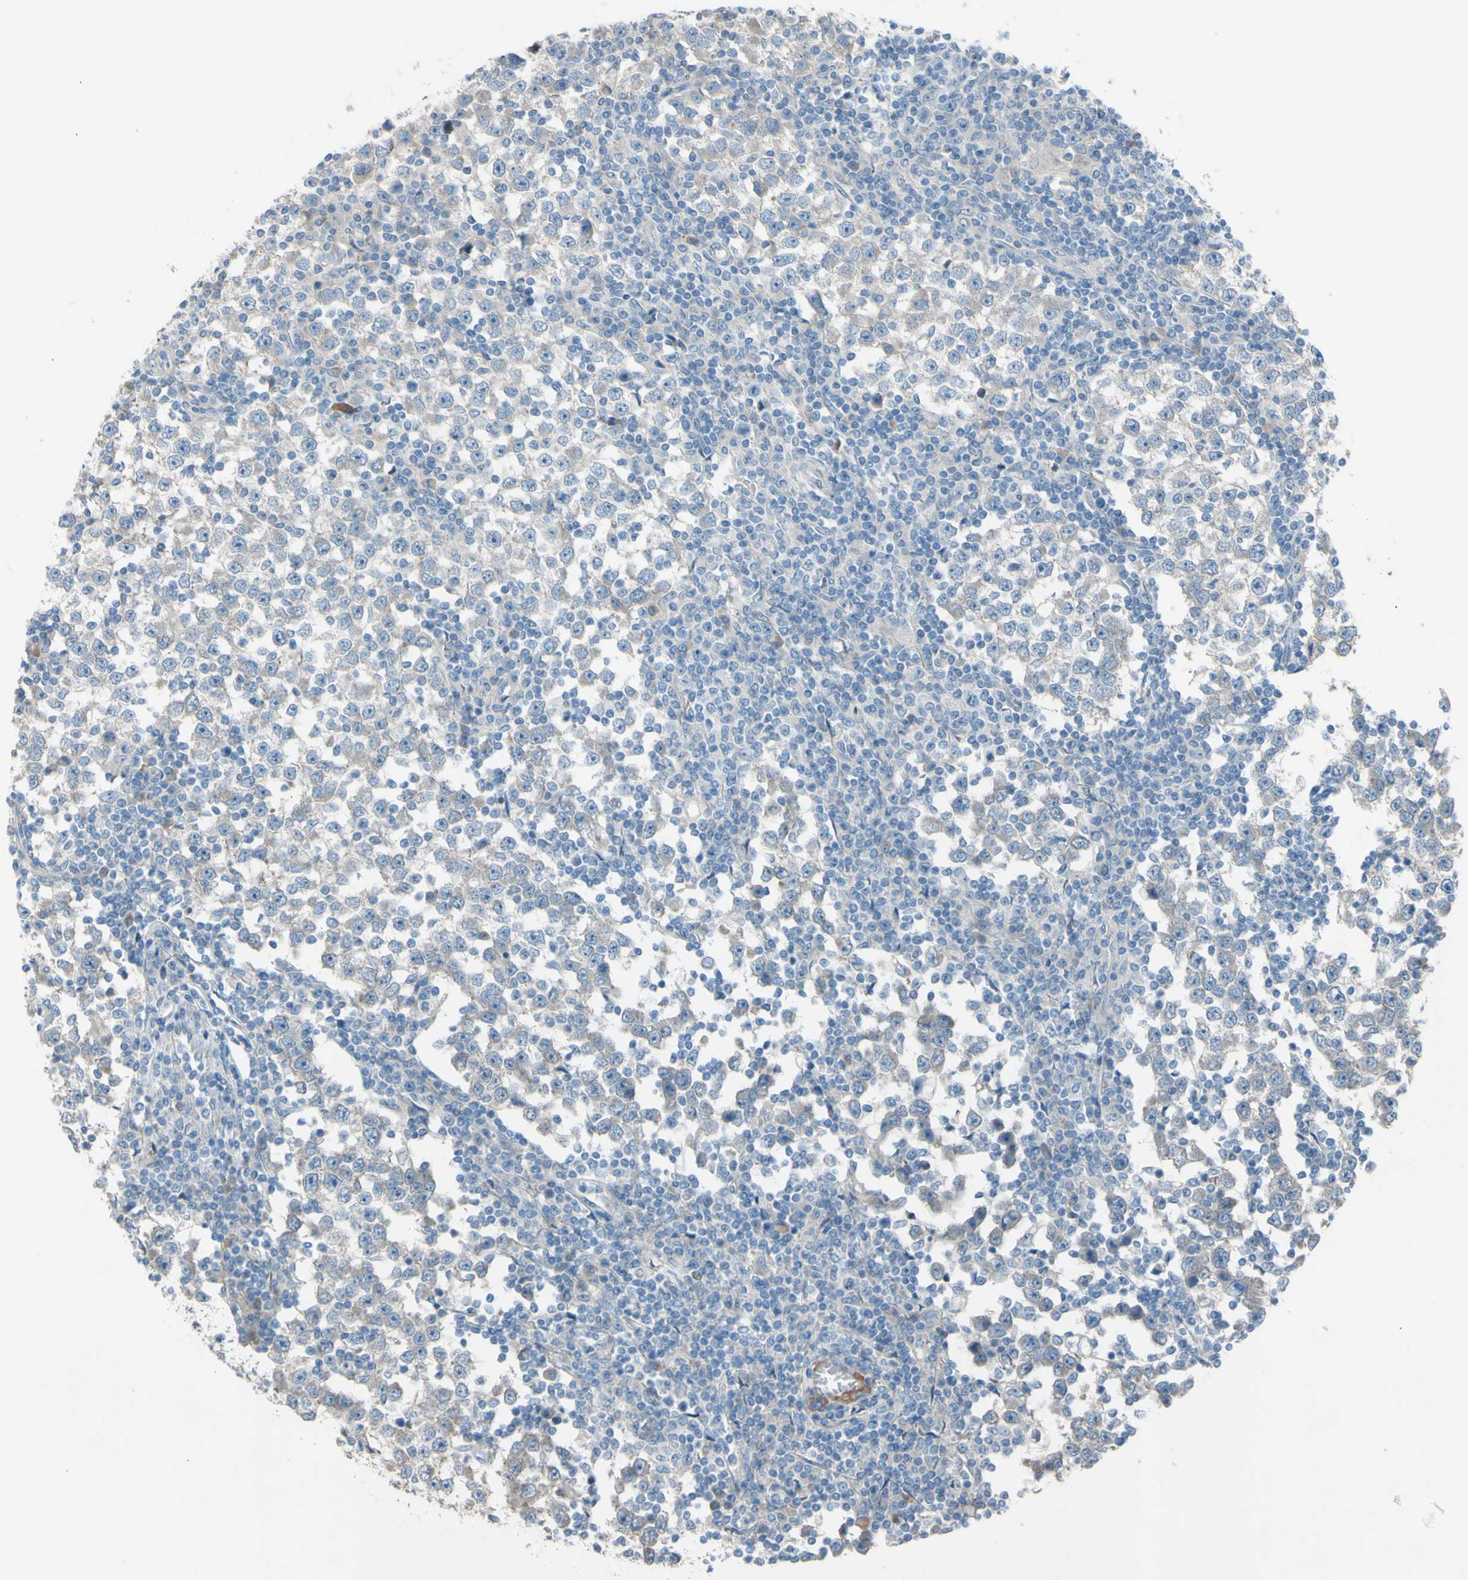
{"staining": {"intensity": "negative", "quantity": "none", "location": "none"}, "tissue": "testis cancer", "cell_type": "Tumor cells", "image_type": "cancer", "snomed": [{"axis": "morphology", "description": "Seminoma, NOS"}, {"axis": "topography", "description": "Testis"}], "caption": "Immunohistochemistry histopathology image of testis cancer stained for a protein (brown), which displays no positivity in tumor cells.", "gene": "ATRN", "patient": {"sex": "male", "age": 65}}